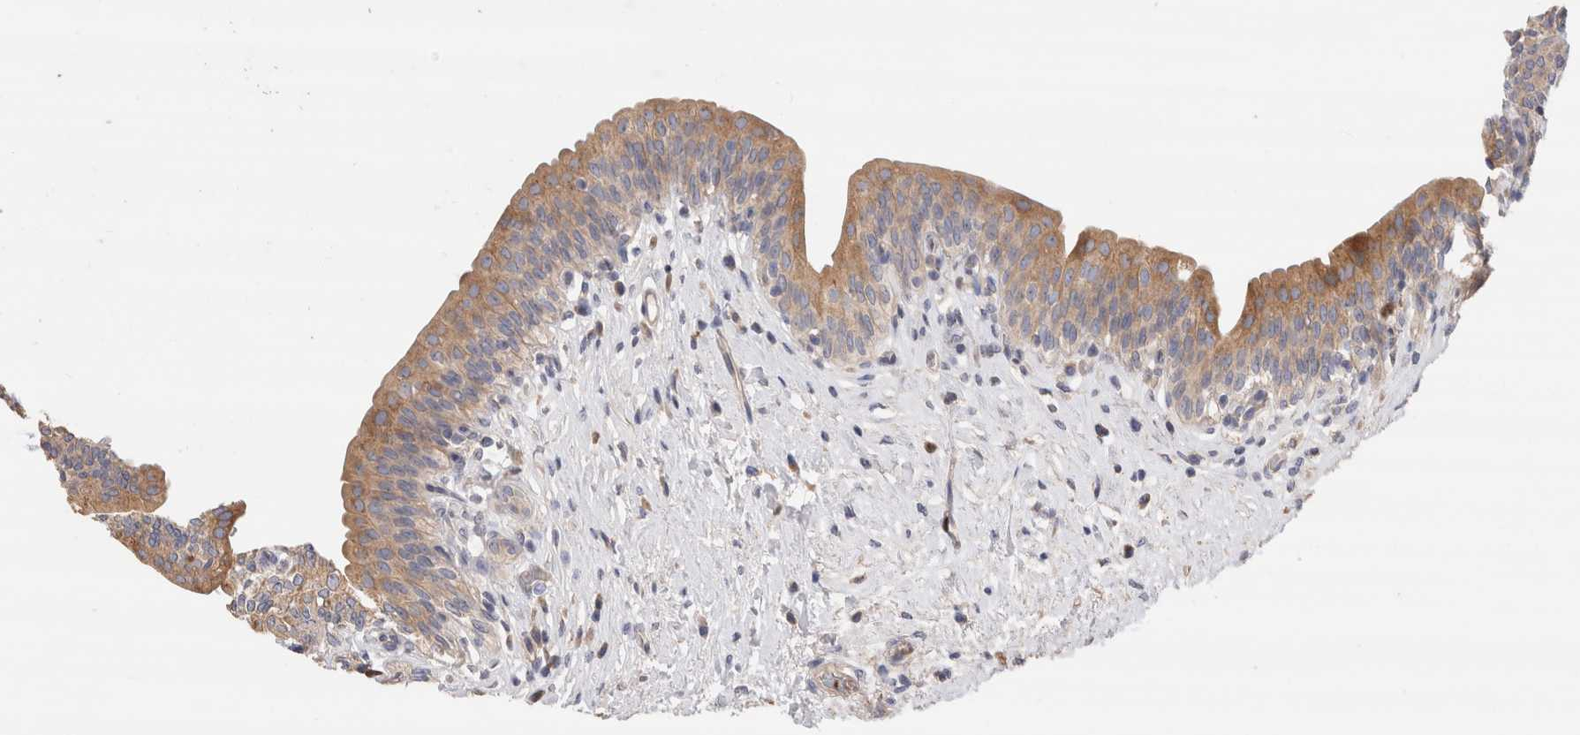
{"staining": {"intensity": "moderate", "quantity": "25%-75%", "location": "cytoplasmic/membranous"}, "tissue": "urinary bladder", "cell_type": "Urothelial cells", "image_type": "normal", "snomed": [{"axis": "morphology", "description": "Normal tissue, NOS"}, {"axis": "topography", "description": "Urinary bladder"}], "caption": "An immunohistochemistry micrograph of normal tissue is shown. Protein staining in brown shows moderate cytoplasmic/membranous positivity in urinary bladder within urothelial cells. (DAB (3,3'-diaminobenzidine) = brown stain, brightfield microscopy at high magnification).", "gene": "NXT2", "patient": {"sex": "male", "age": 83}}